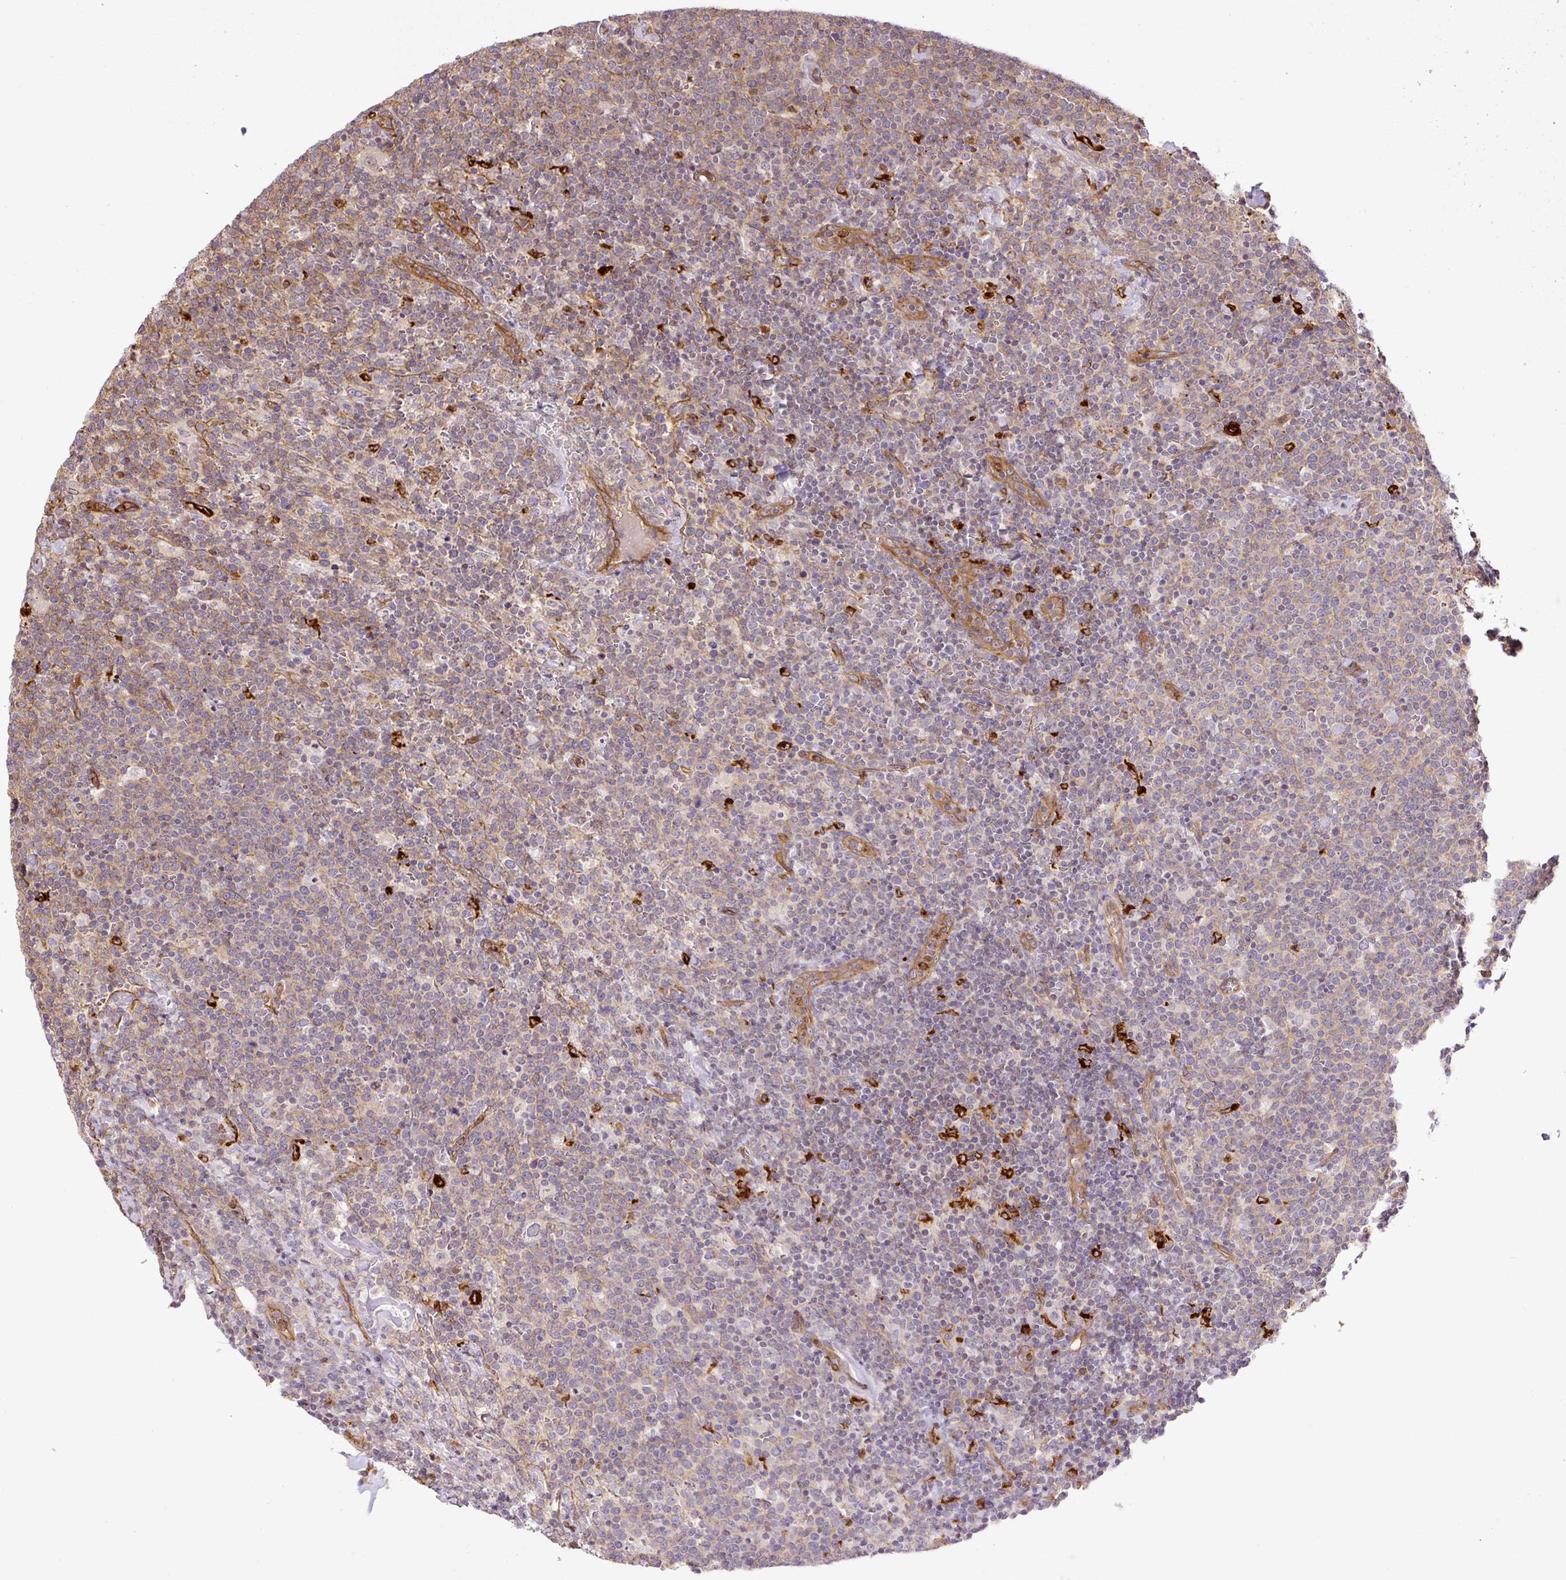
{"staining": {"intensity": "weak", "quantity": "25%-75%", "location": "cytoplasmic/membranous"}, "tissue": "lymphoma", "cell_type": "Tumor cells", "image_type": "cancer", "snomed": [{"axis": "morphology", "description": "Malignant lymphoma, non-Hodgkin's type, High grade"}, {"axis": "topography", "description": "Lymph node"}], "caption": "Human malignant lymphoma, non-Hodgkin's type (high-grade) stained with a protein marker displays weak staining in tumor cells.", "gene": "B3GALT5", "patient": {"sex": "male", "age": 61}}